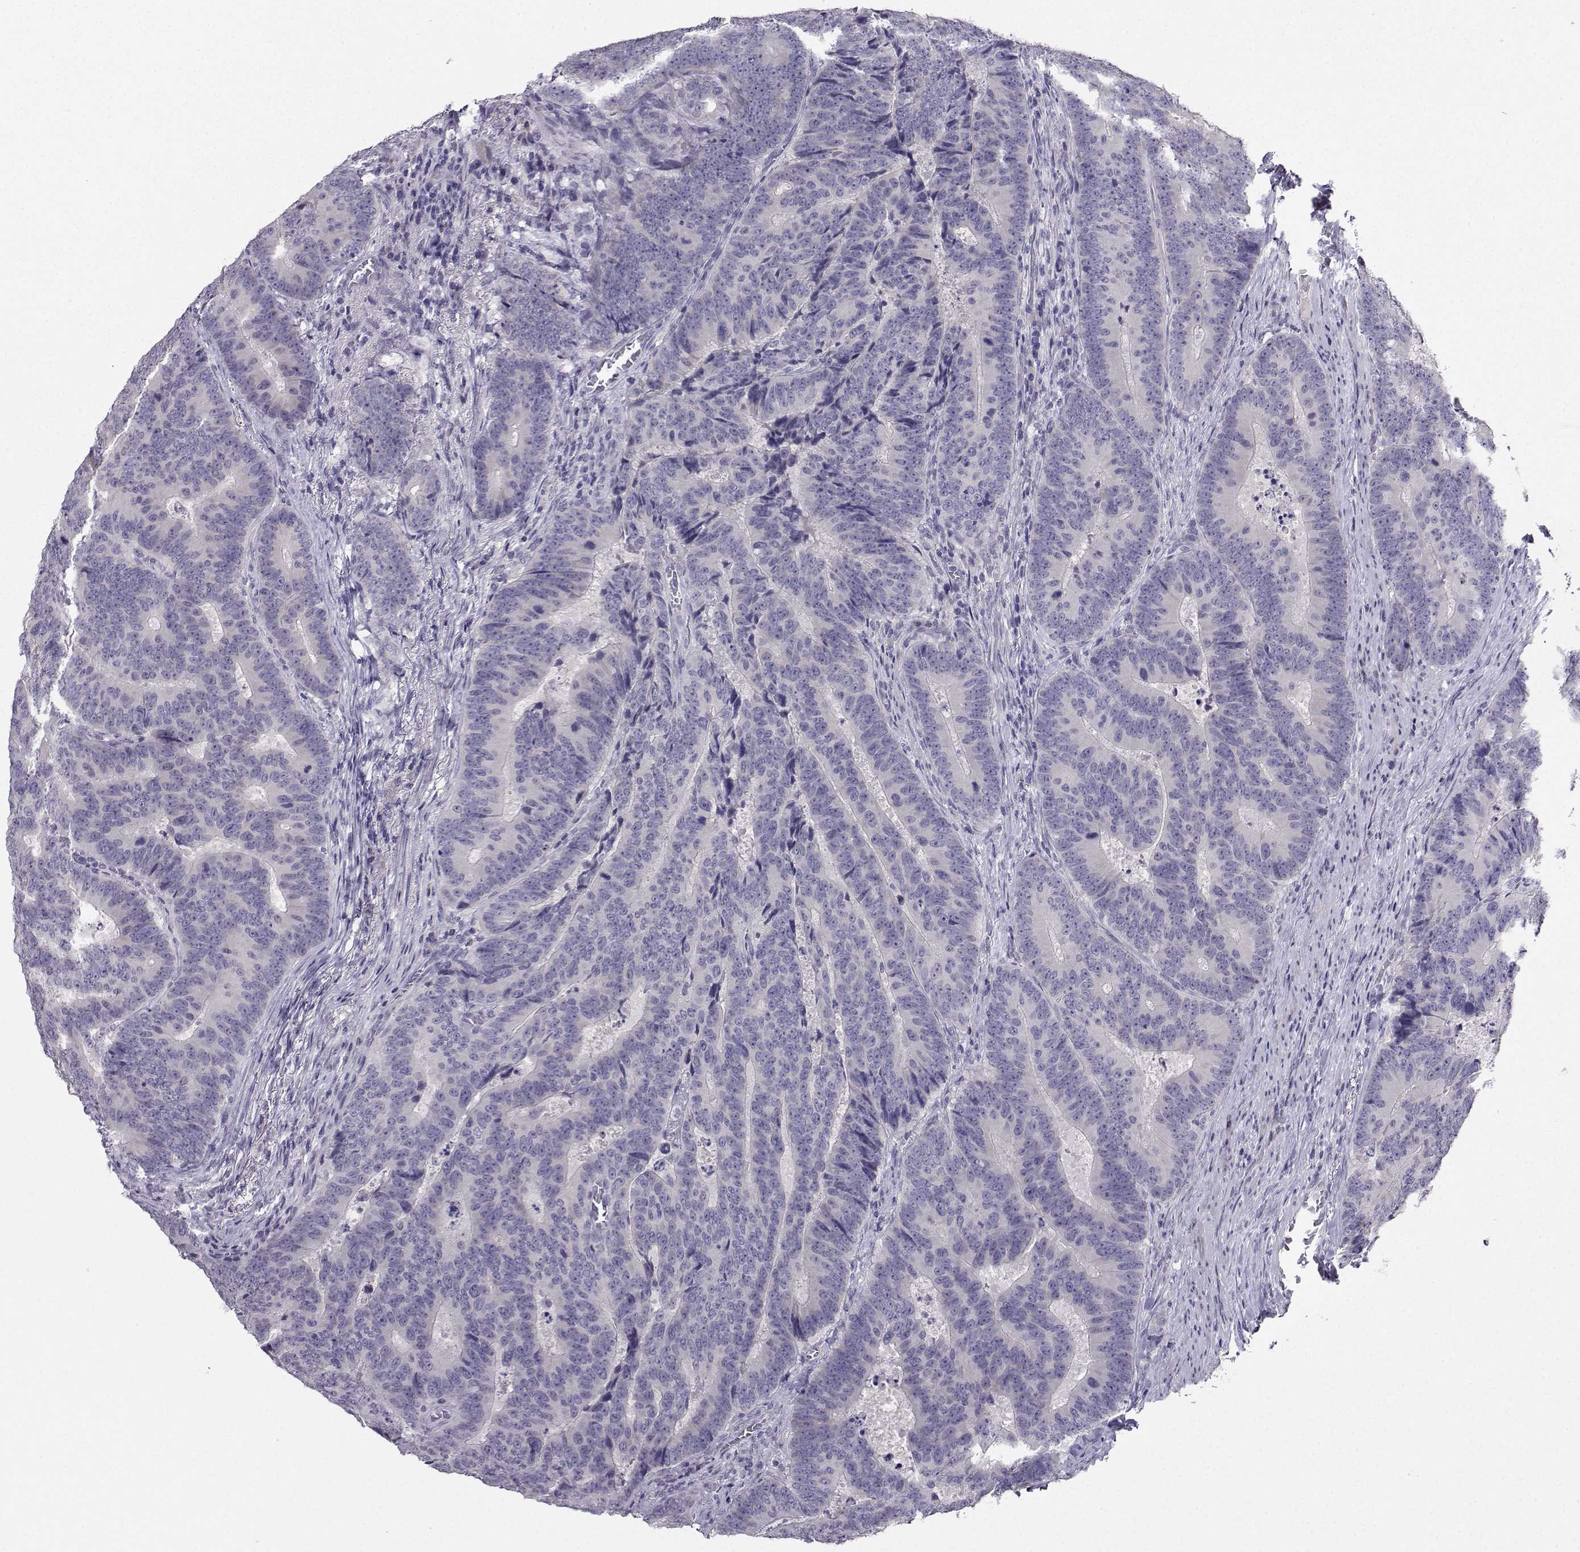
{"staining": {"intensity": "negative", "quantity": "none", "location": "none"}, "tissue": "colorectal cancer", "cell_type": "Tumor cells", "image_type": "cancer", "snomed": [{"axis": "morphology", "description": "Adenocarcinoma, NOS"}, {"axis": "topography", "description": "Colon"}], "caption": "Histopathology image shows no protein staining in tumor cells of adenocarcinoma (colorectal) tissue.", "gene": "CRYBB1", "patient": {"sex": "female", "age": 82}}